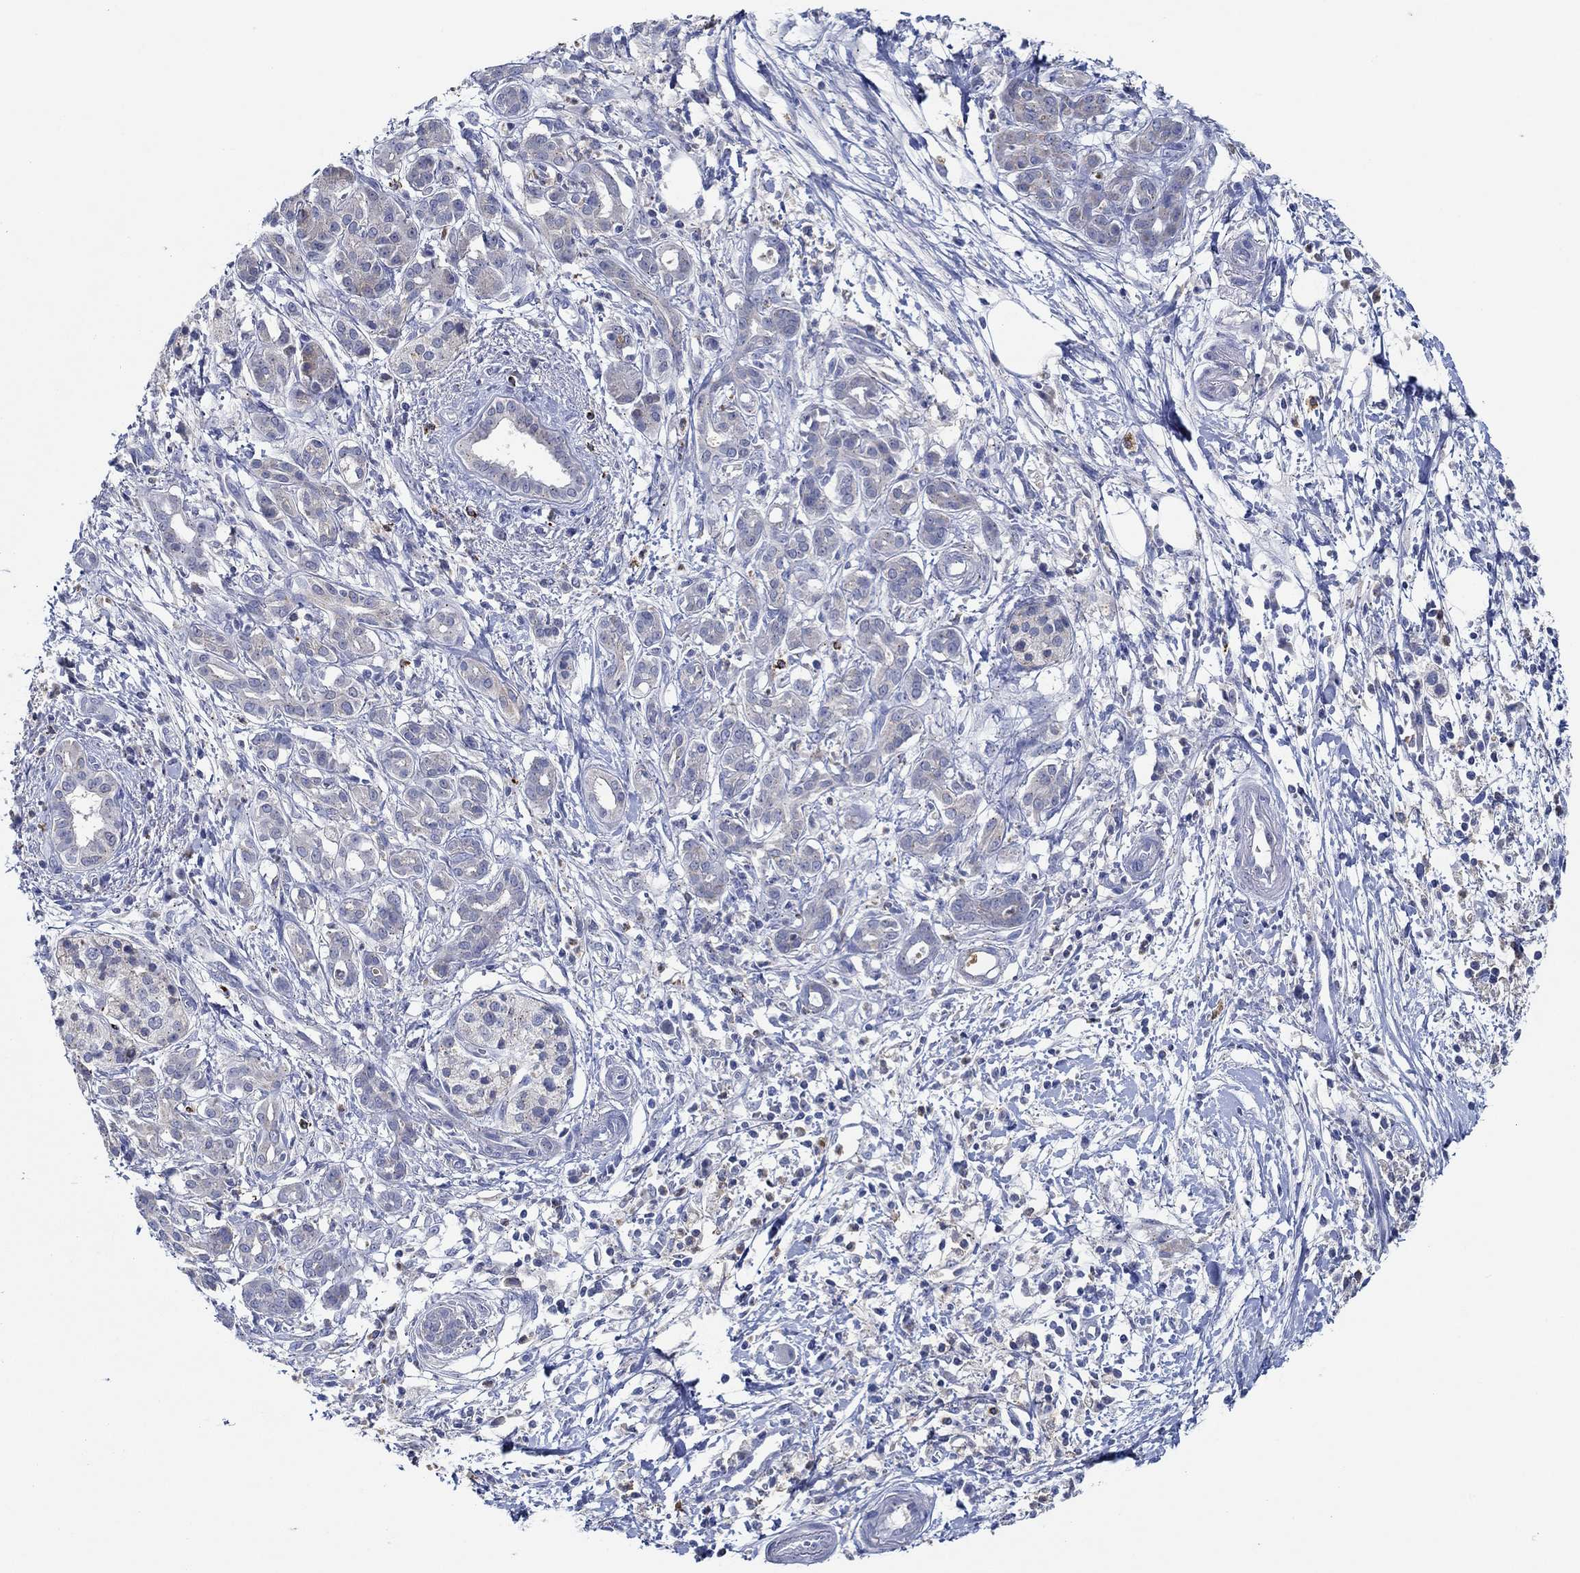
{"staining": {"intensity": "negative", "quantity": "none", "location": "none"}, "tissue": "pancreatic cancer", "cell_type": "Tumor cells", "image_type": "cancer", "snomed": [{"axis": "morphology", "description": "Adenocarcinoma, NOS"}, {"axis": "topography", "description": "Pancreas"}], "caption": "Immunohistochemical staining of human adenocarcinoma (pancreatic) shows no significant expression in tumor cells.", "gene": "CPM", "patient": {"sex": "male", "age": 72}}